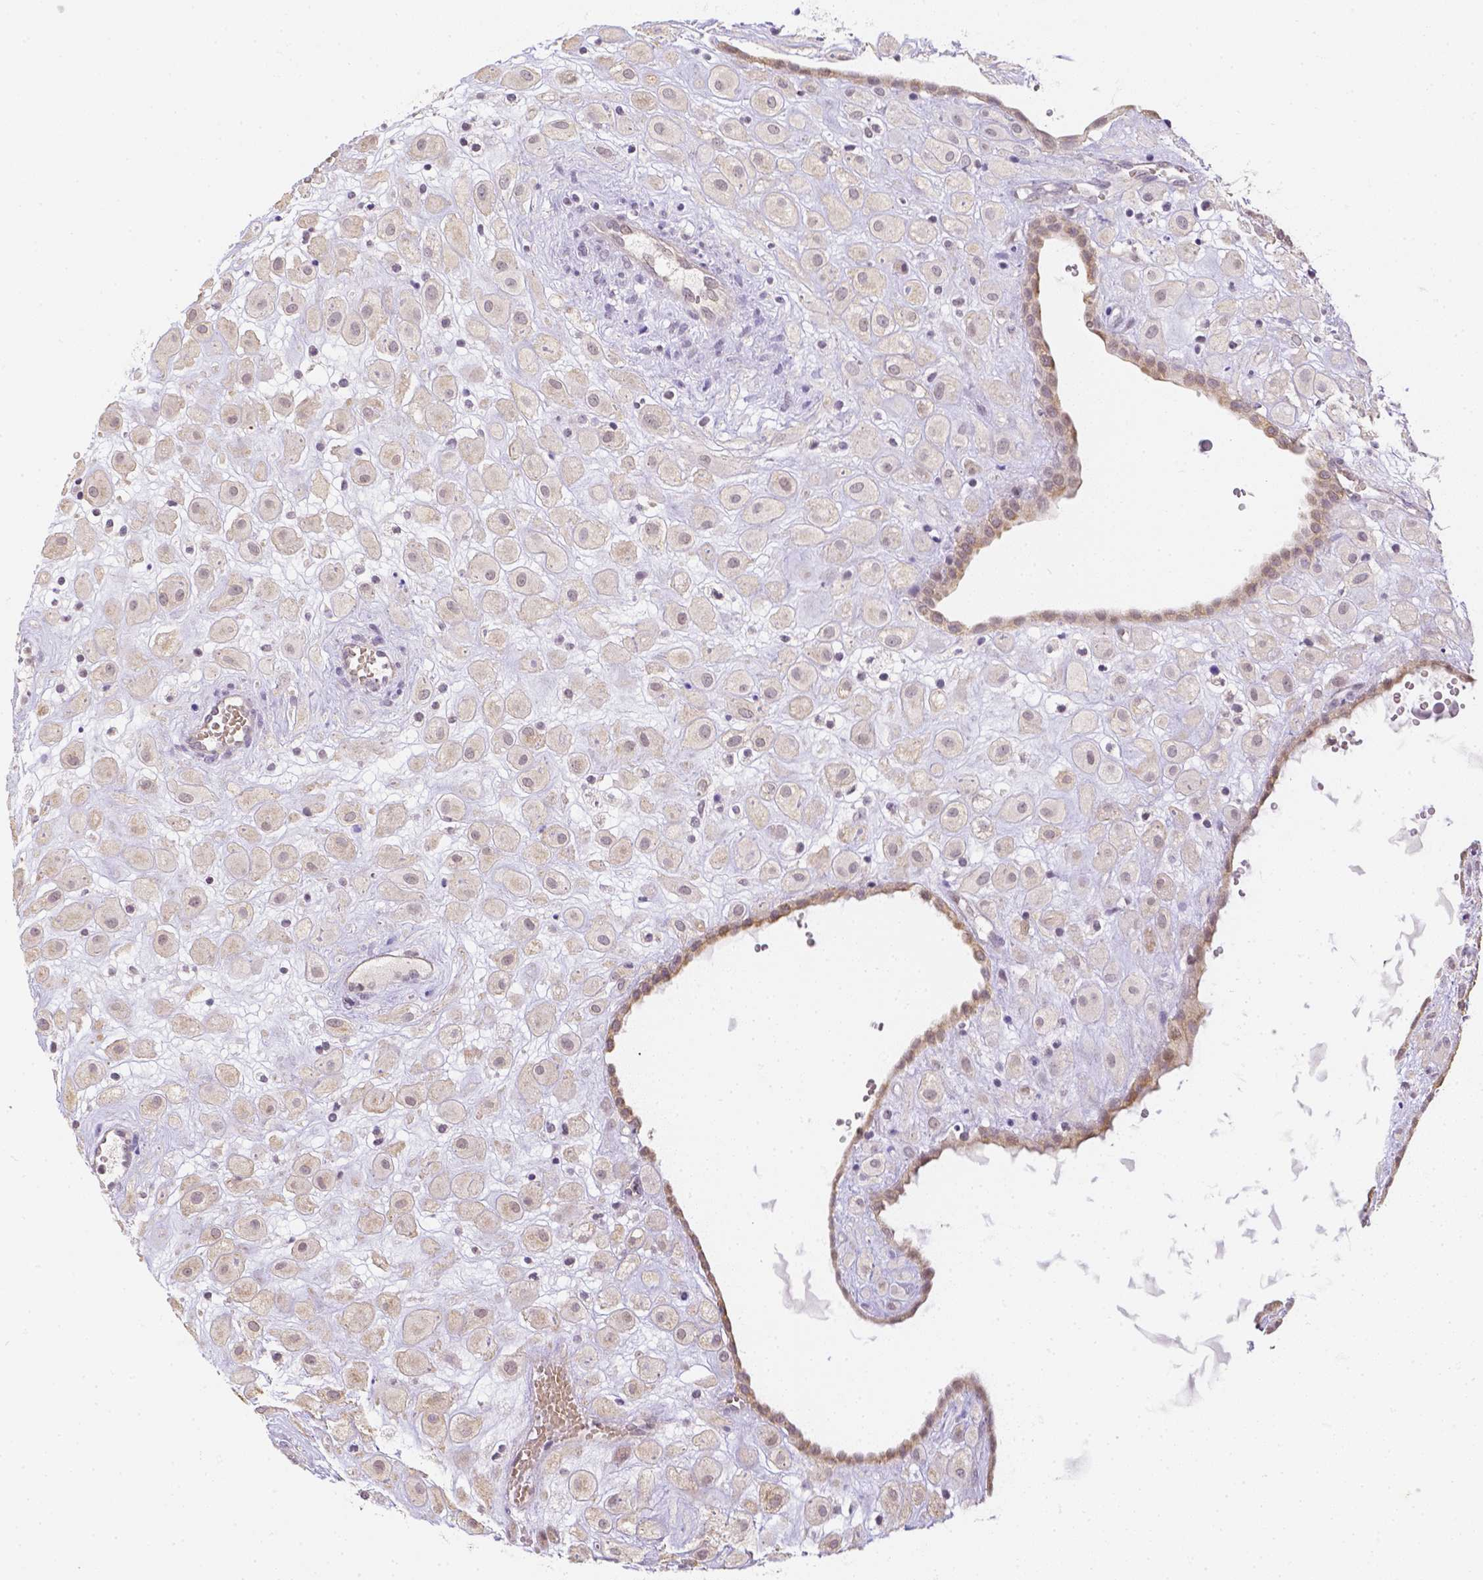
{"staining": {"intensity": "negative", "quantity": "none", "location": "none"}, "tissue": "placenta", "cell_type": "Decidual cells", "image_type": "normal", "snomed": [{"axis": "morphology", "description": "Normal tissue, NOS"}, {"axis": "topography", "description": "Placenta"}], "caption": "Photomicrograph shows no significant protein staining in decidual cells of unremarkable placenta. (Brightfield microscopy of DAB immunohistochemistry (IHC) at high magnification).", "gene": "ZNF280B", "patient": {"sex": "female", "age": 24}}